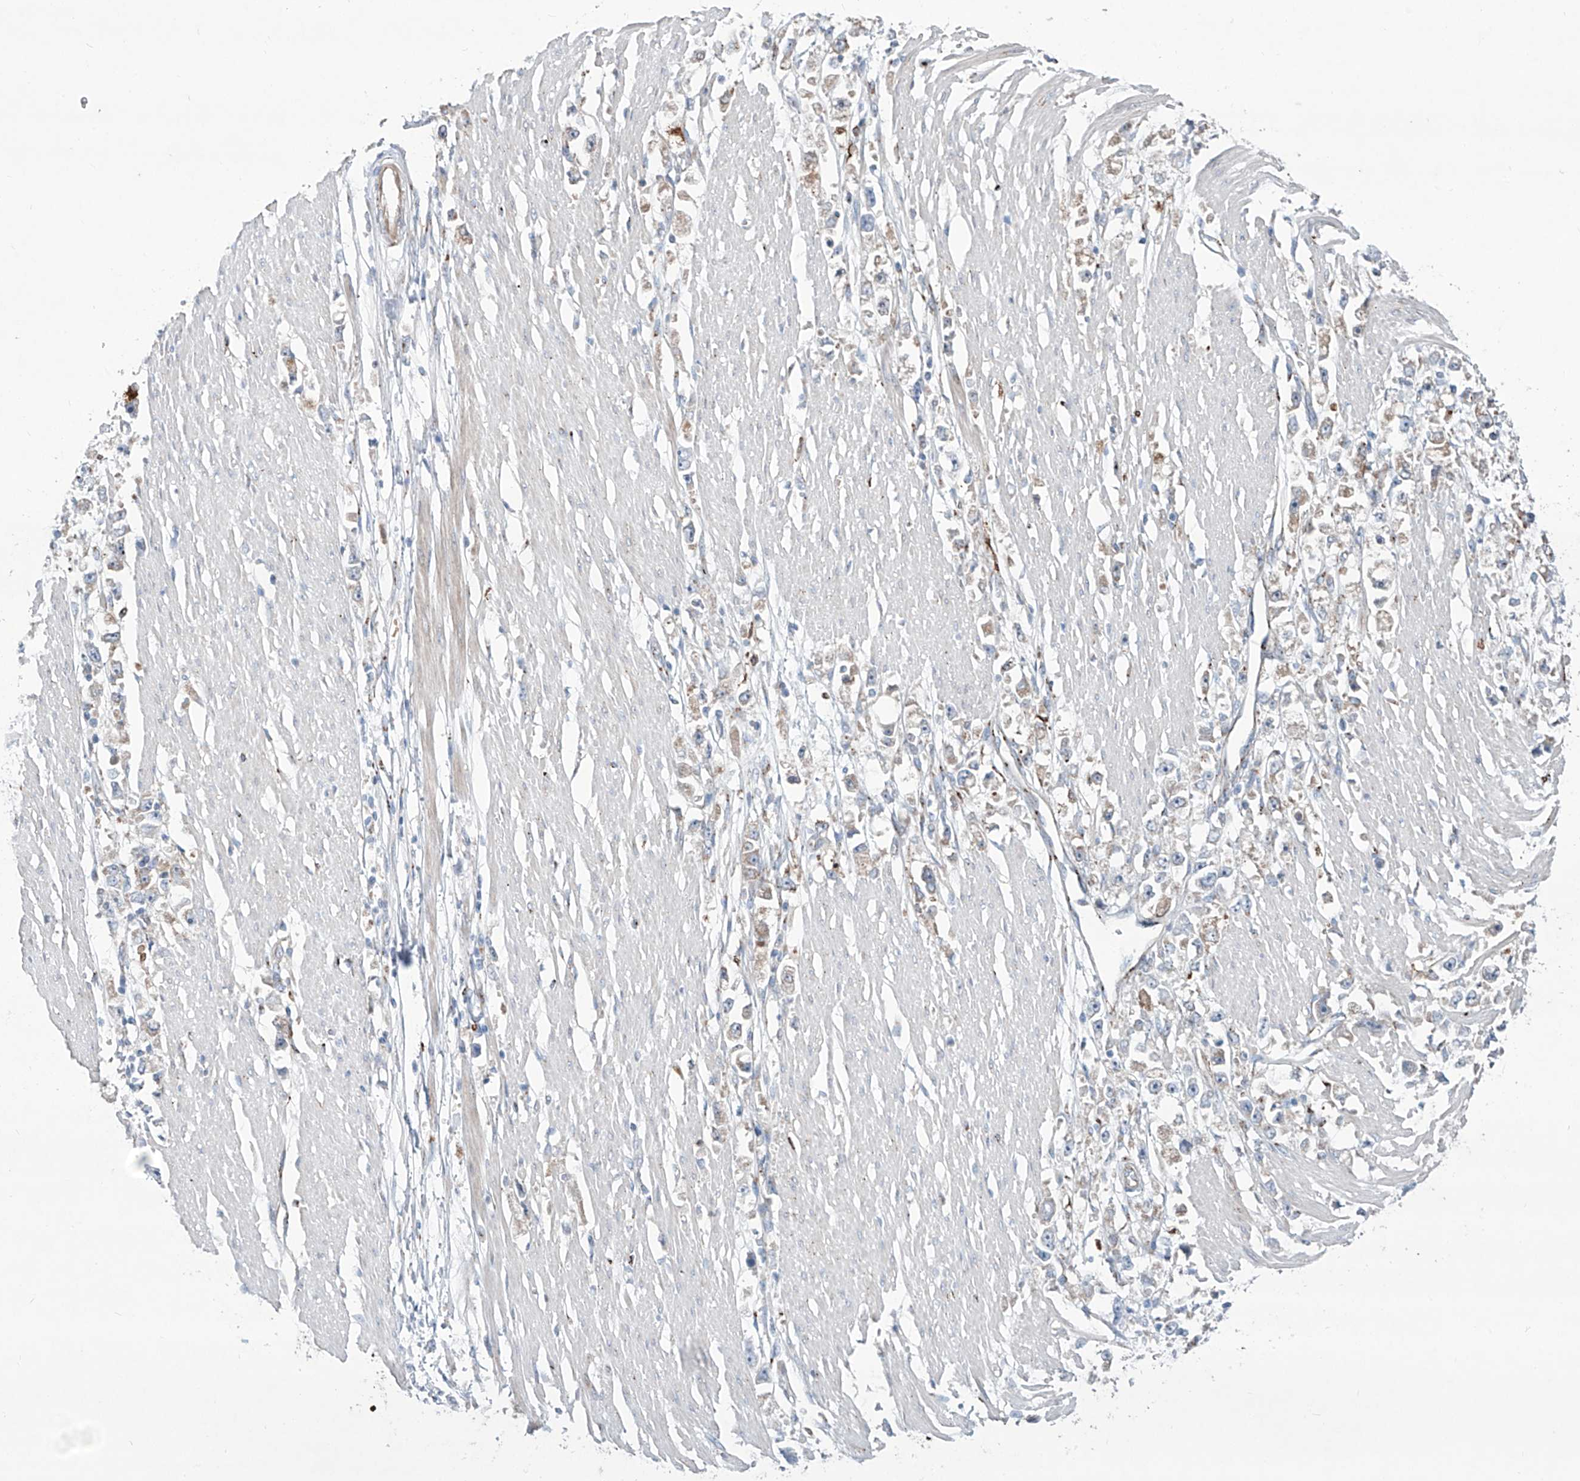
{"staining": {"intensity": "negative", "quantity": "none", "location": "none"}, "tissue": "stomach cancer", "cell_type": "Tumor cells", "image_type": "cancer", "snomed": [{"axis": "morphology", "description": "Adenocarcinoma, NOS"}, {"axis": "topography", "description": "Stomach"}], "caption": "Tumor cells show no significant protein expression in stomach adenocarcinoma.", "gene": "CDH5", "patient": {"sex": "female", "age": 59}}